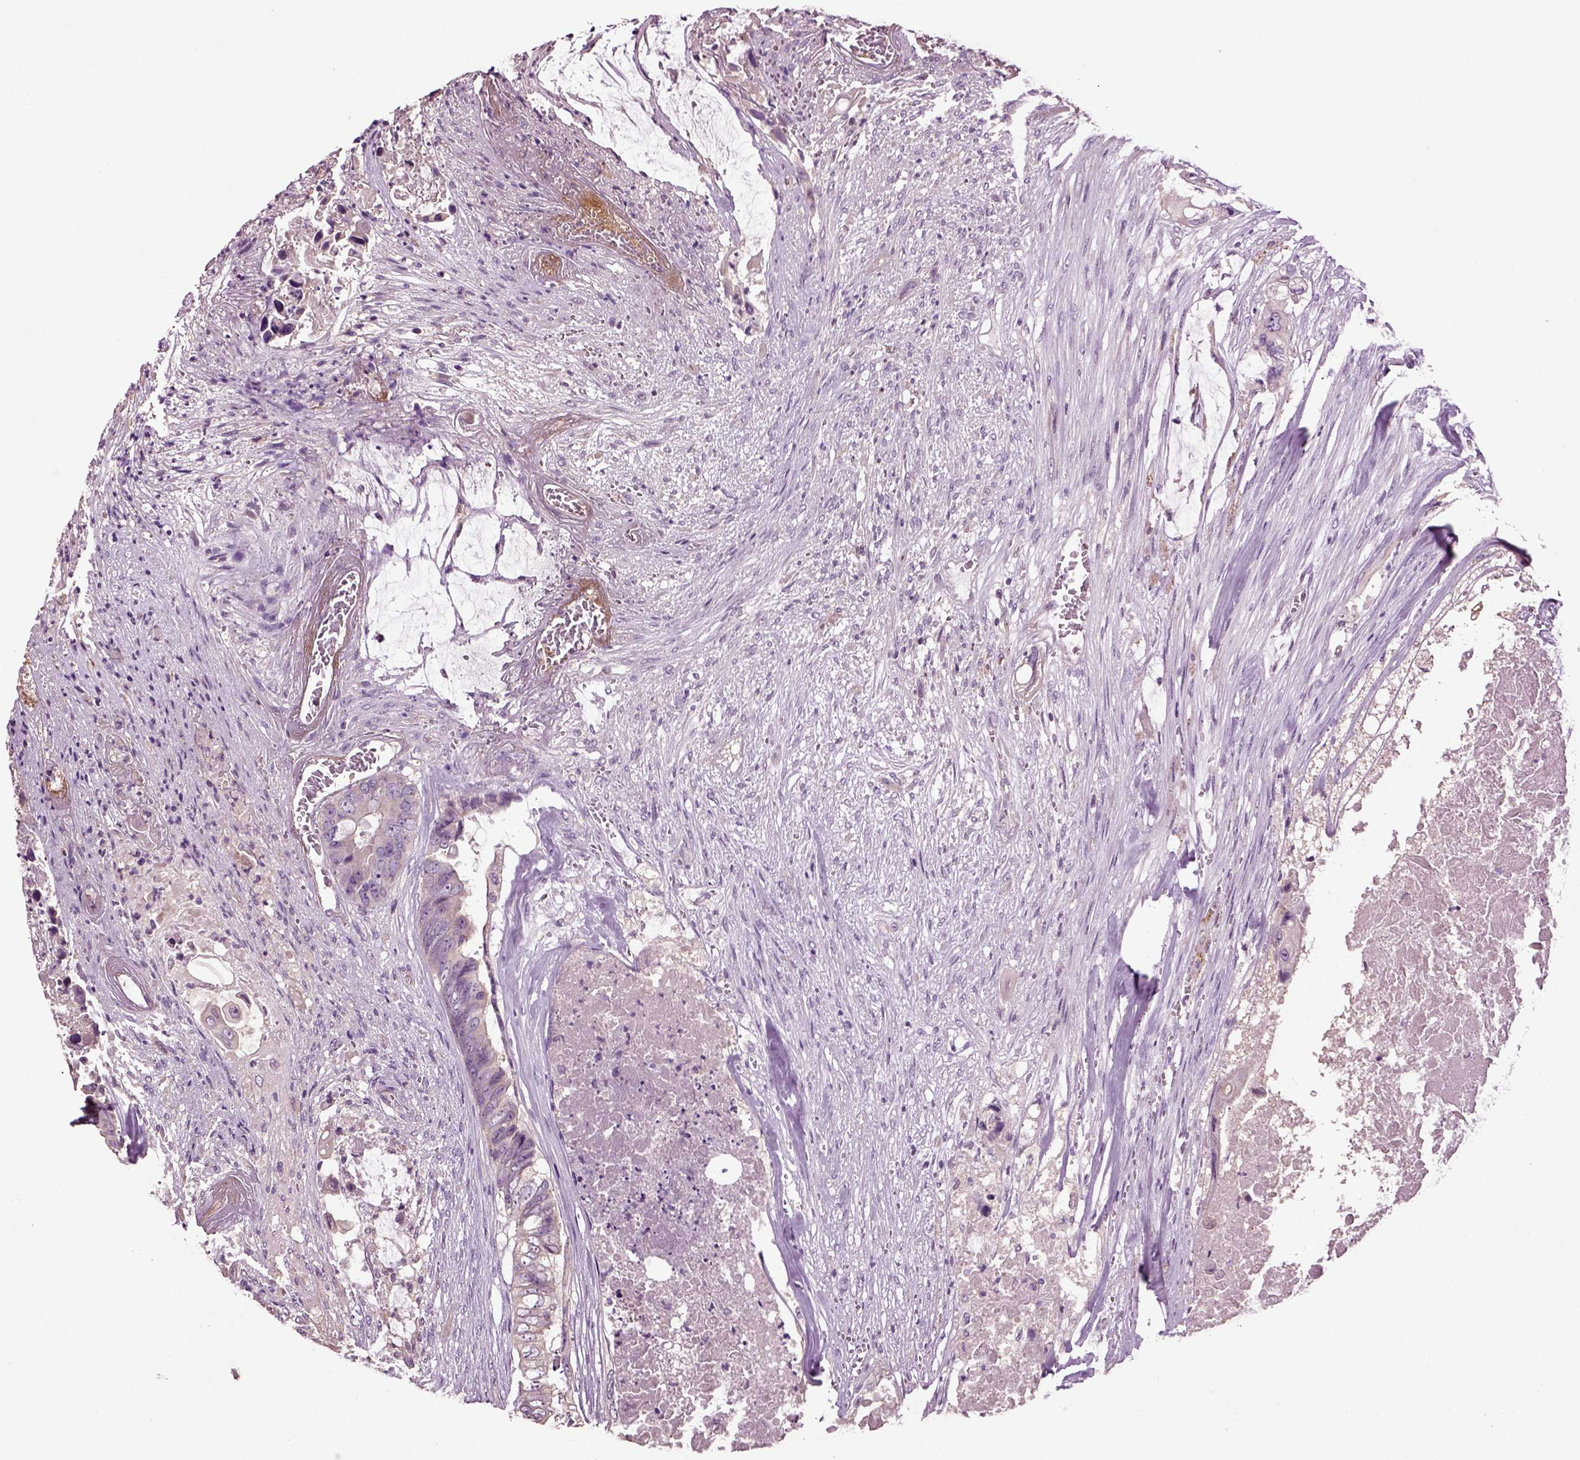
{"staining": {"intensity": "negative", "quantity": "none", "location": "none"}, "tissue": "colorectal cancer", "cell_type": "Tumor cells", "image_type": "cancer", "snomed": [{"axis": "morphology", "description": "Adenocarcinoma, NOS"}, {"axis": "topography", "description": "Rectum"}], "caption": "Human colorectal cancer (adenocarcinoma) stained for a protein using immunohistochemistry (IHC) exhibits no positivity in tumor cells.", "gene": "DEFB118", "patient": {"sex": "male", "age": 63}}